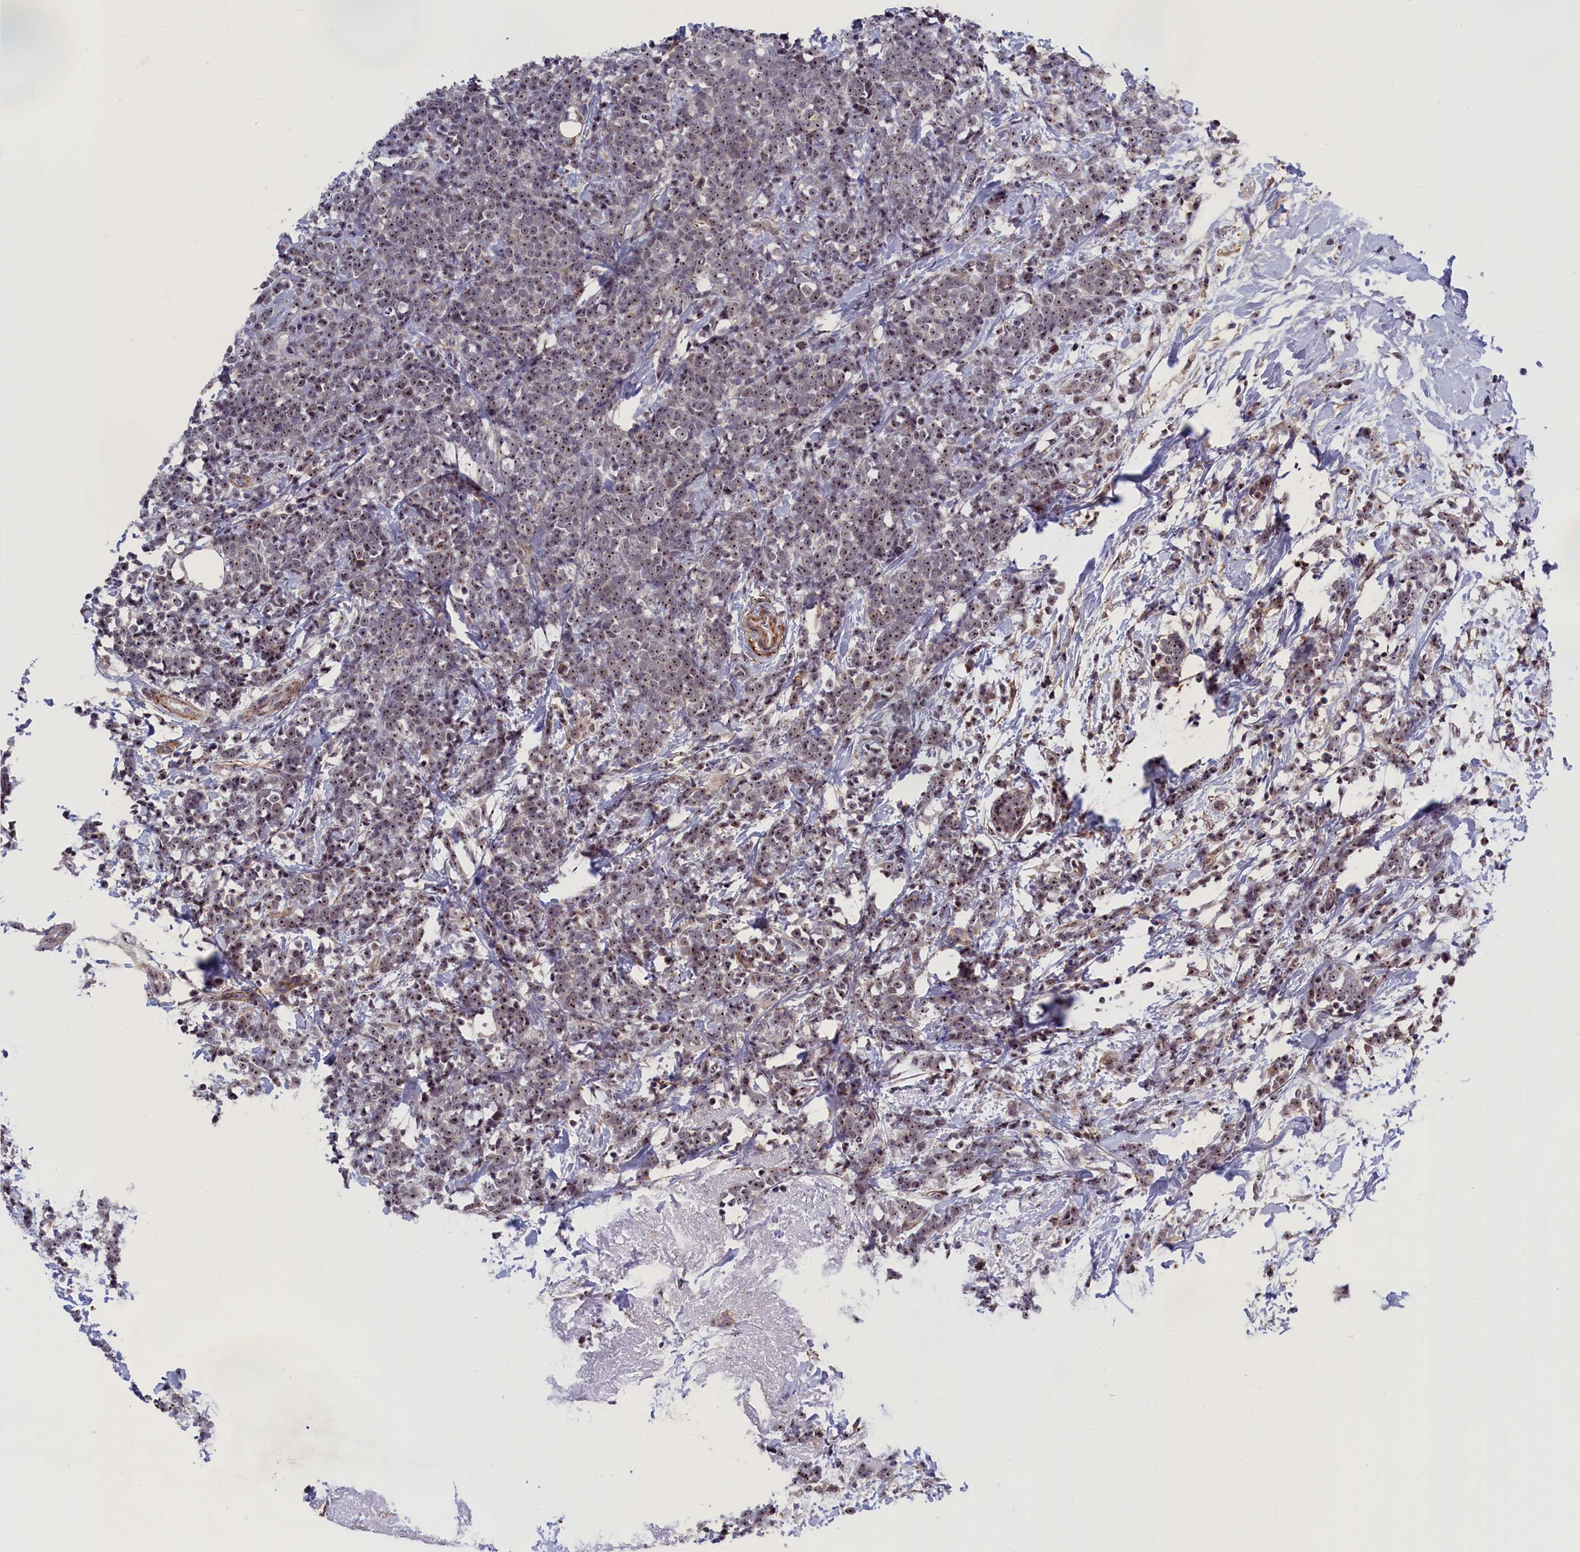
{"staining": {"intensity": "moderate", "quantity": ">75%", "location": "nuclear"}, "tissue": "breast cancer", "cell_type": "Tumor cells", "image_type": "cancer", "snomed": [{"axis": "morphology", "description": "Lobular carcinoma"}, {"axis": "topography", "description": "Breast"}], "caption": "This is an image of immunohistochemistry staining of lobular carcinoma (breast), which shows moderate expression in the nuclear of tumor cells.", "gene": "PPAN", "patient": {"sex": "female", "age": 58}}